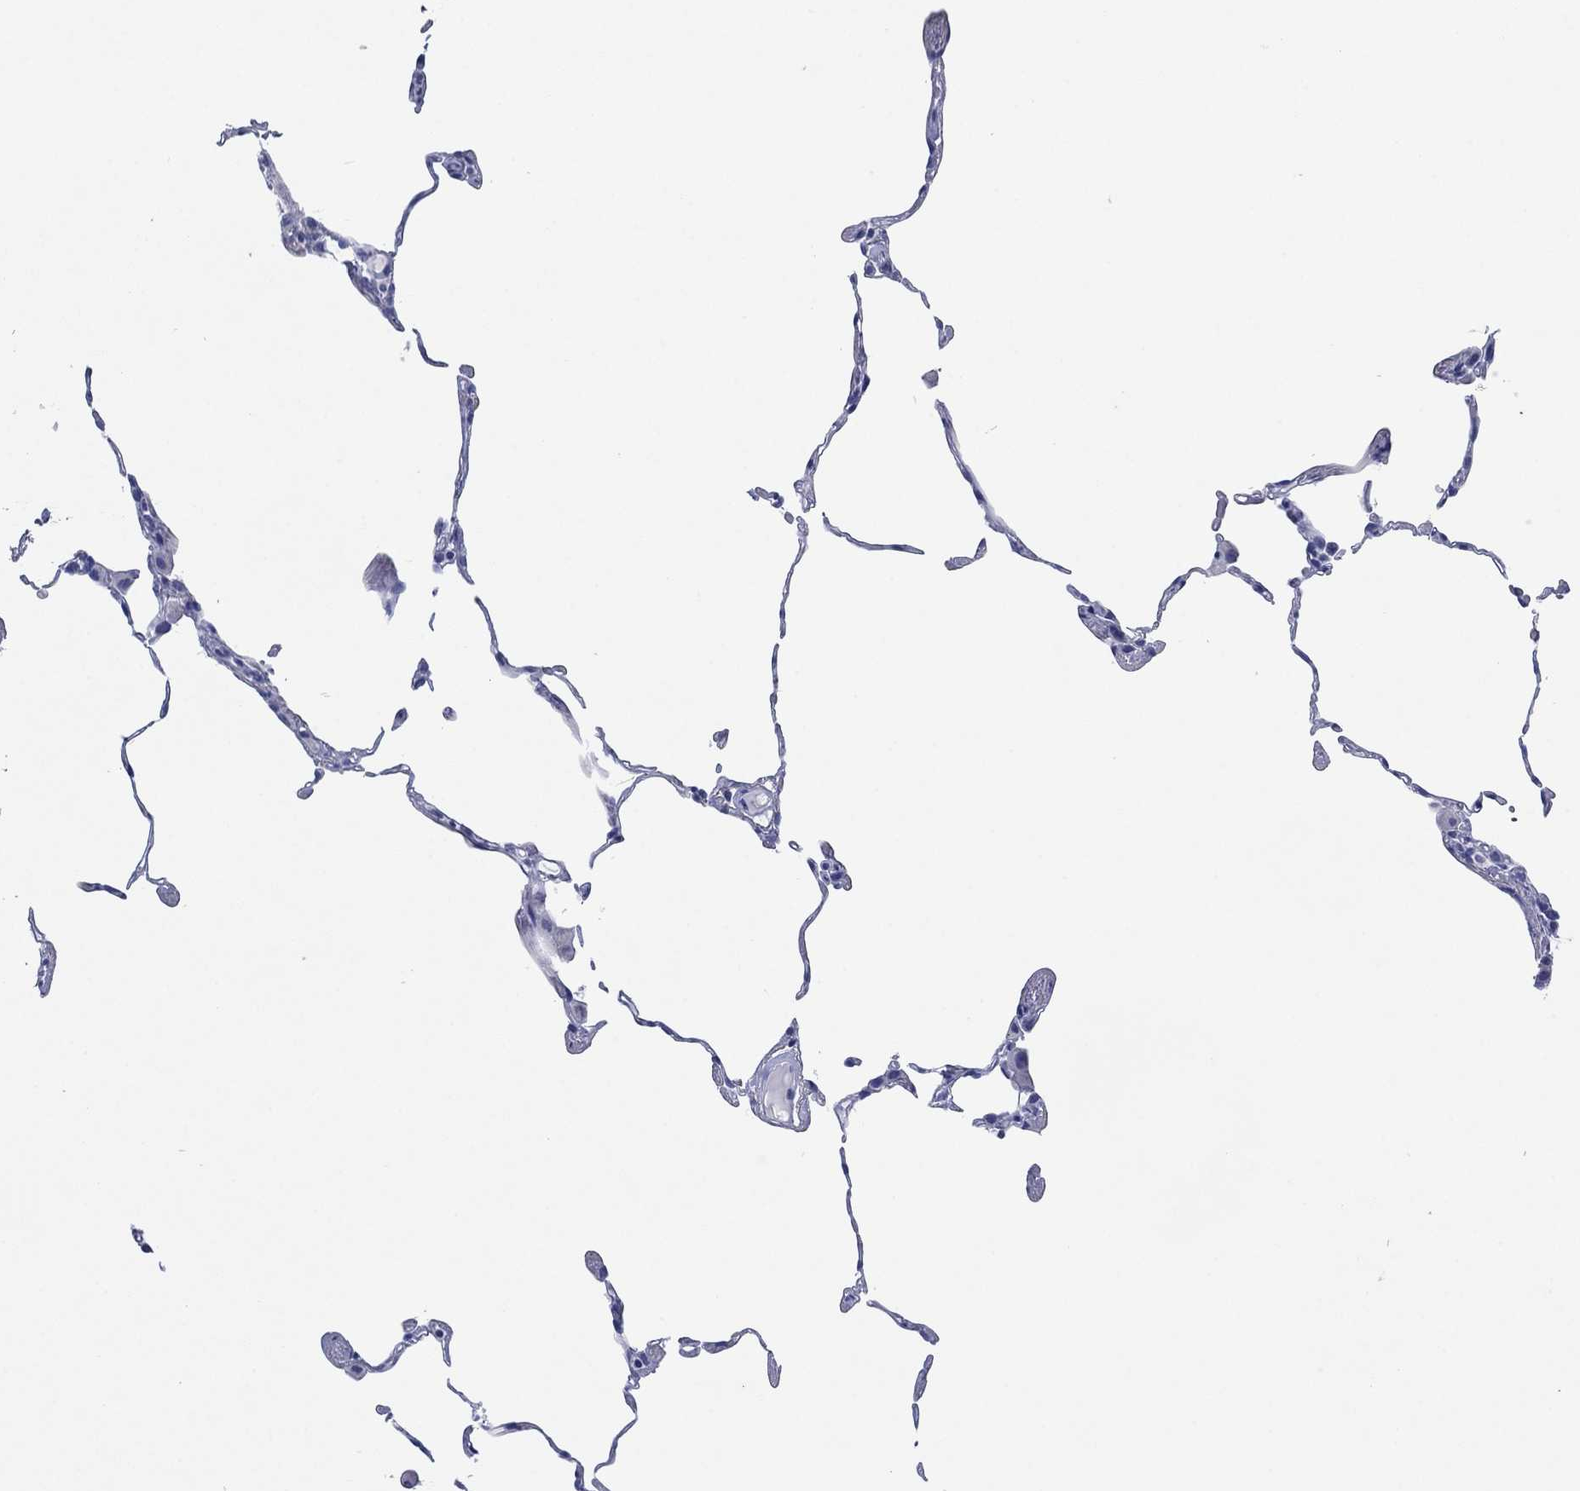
{"staining": {"intensity": "negative", "quantity": "none", "location": "none"}, "tissue": "lung", "cell_type": "Alveolar cells", "image_type": "normal", "snomed": [{"axis": "morphology", "description": "Normal tissue, NOS"}, {"axis": "topography", "description": "Lung"}], "caption": "Alveolar cells show no significant protein expression in benign lung.", "gene": "HCRT", "patient": {"sex": "female", "age": 57}}